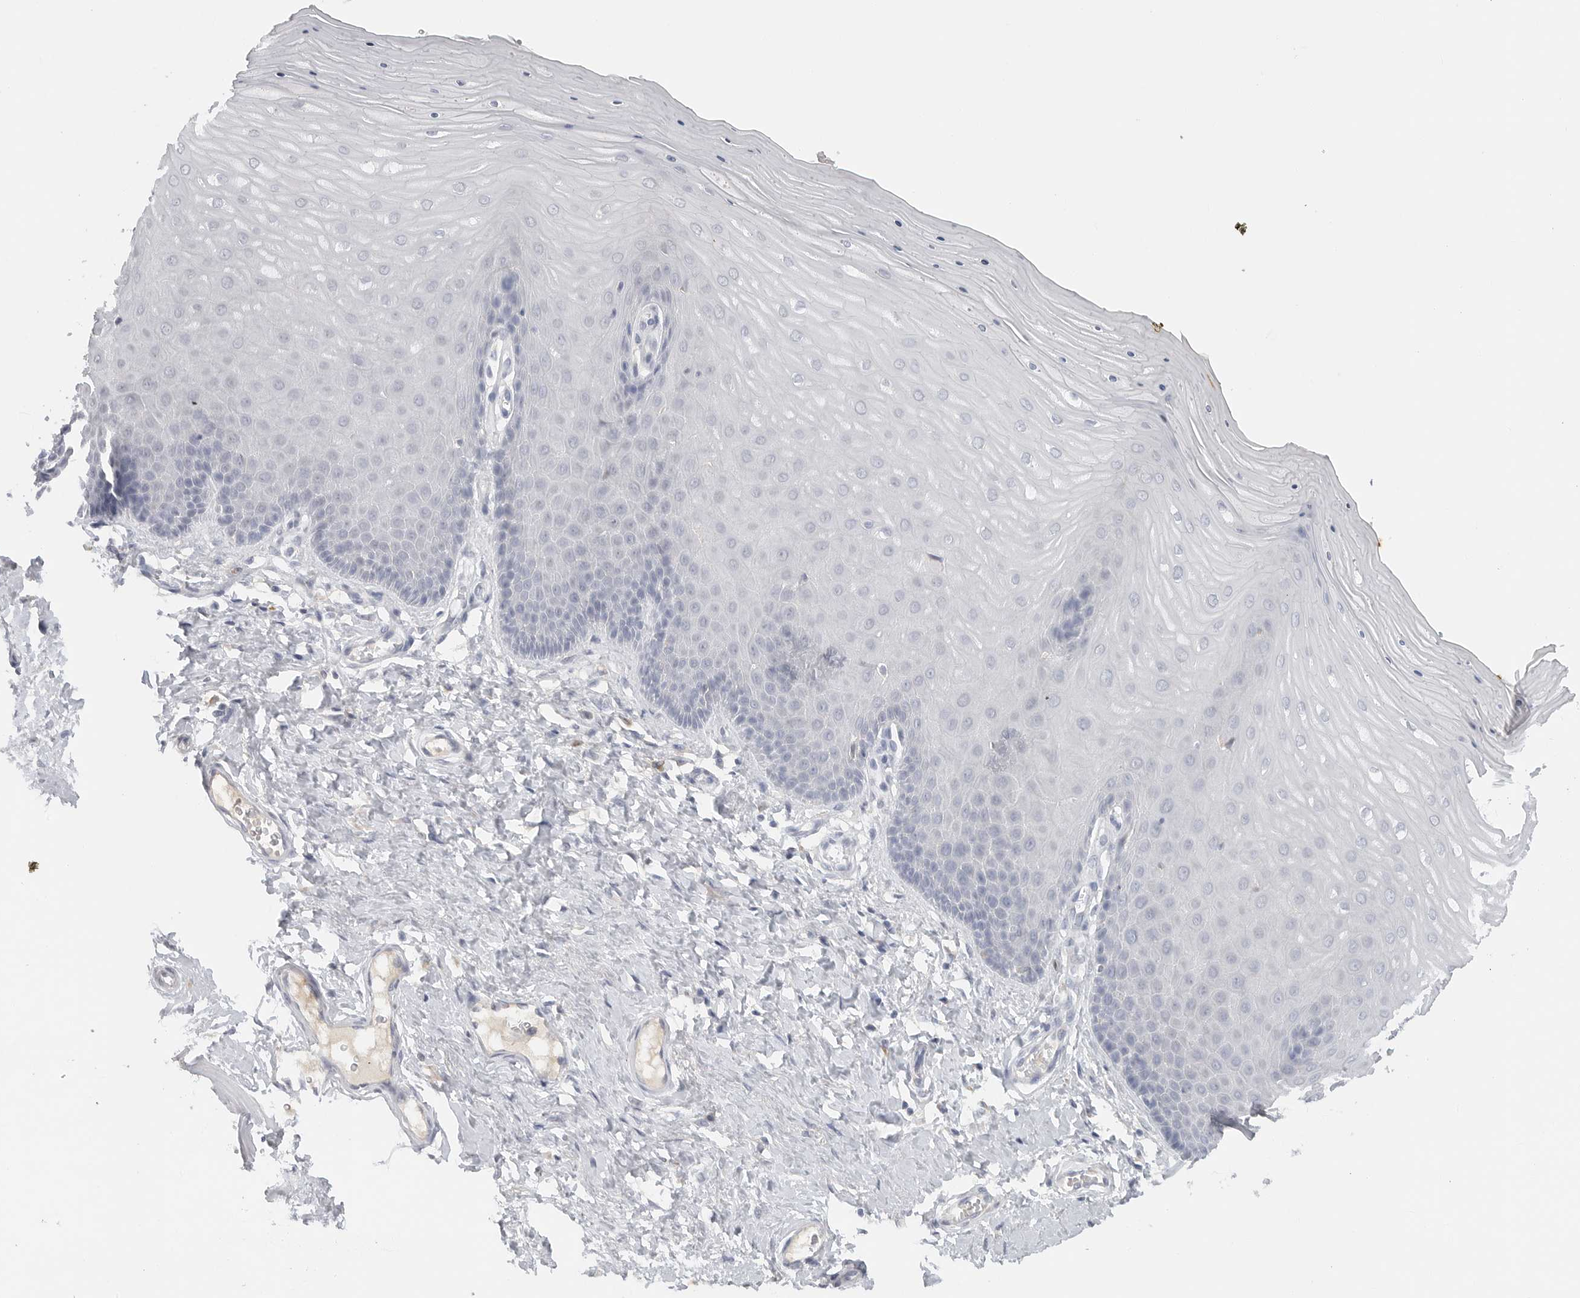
{"staining": {"intensity": "weak", "quantity": "<25%", "location": "cytoplasmic/membranous"}, "tissue": "cervix", "cell_type": "Glandular cells", "image_type": "normal", "snomed": [{"axis": "morphology", "description": "Normal tissue, NOS"}, {"axis": "topography", "description": "Cervix"}], "caption": "Histopathology image shows no protein expression in glandular cells of unremarkable cervix. (DAB (3,3'-diaminobenzidine) immunohistochemistry (IHC) visualized using brightfield microscopy, high magnification).", "gene": "PAM", "patient": {"sex": "female", "age": 55}}